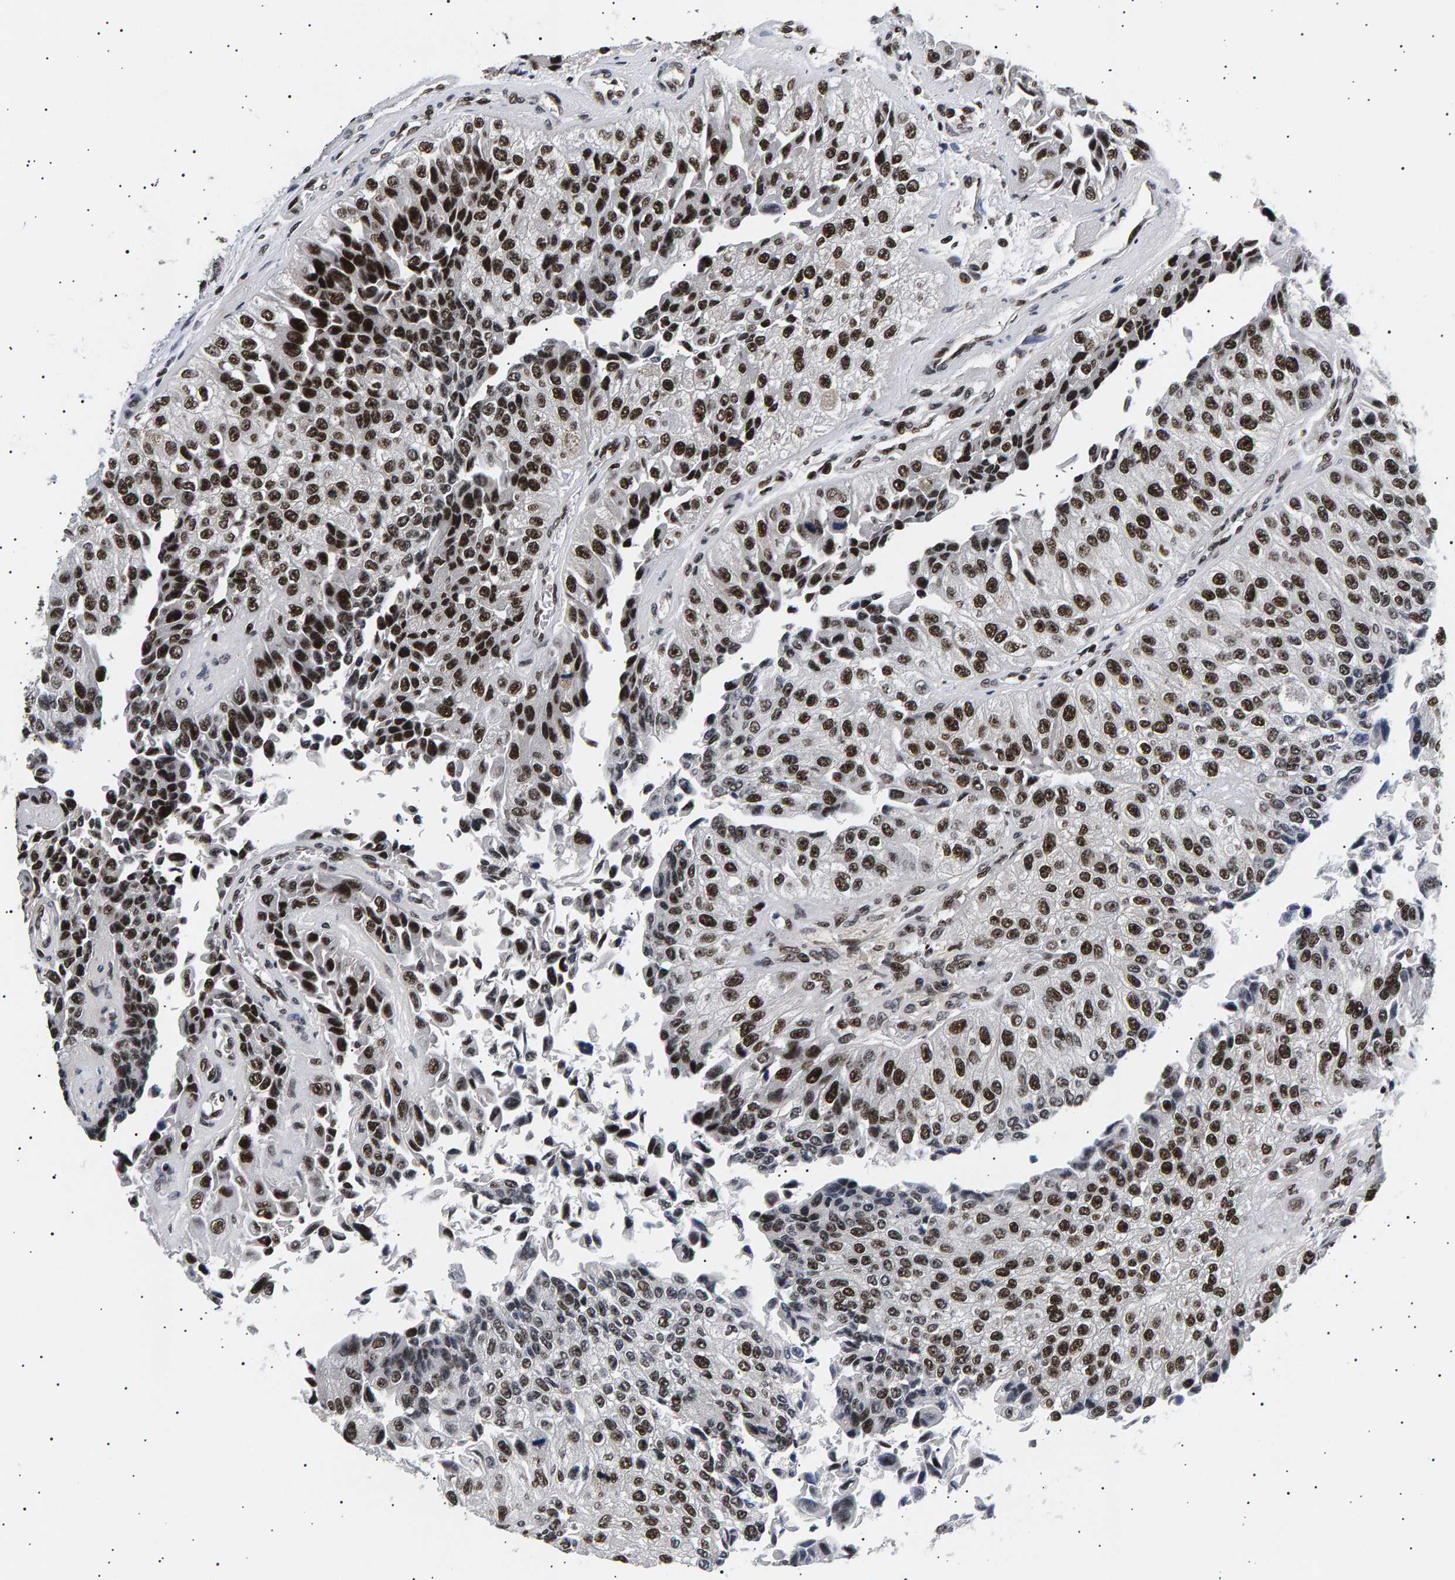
{"staining": {"intensity": "strong", "quantity": ">75%", "location": "nuclear"}, "tissue": "urothelial cancer", "cell_type": "Tumor cells", "image_type": "cancer", "snomed": [{"axis": "morphology", "description": "Urothelial carcinoma, High grade"}, {"axis": "topography", "description": "Kidney"}, {"axis": "topography", "description": "Urinary bladder"}], "caption": "IHC histopathology image of neoplastic tissue: human urothelial carcinoma (high-grade) stained using immunohistochemistry (IHC) displays high levels of strong protein expression localized specifically in the nuclear of tumor cells, appearing as a nuclear brown color.", "gene": "ANKRD40", "patient": {"sex": "male", "age": 77}}